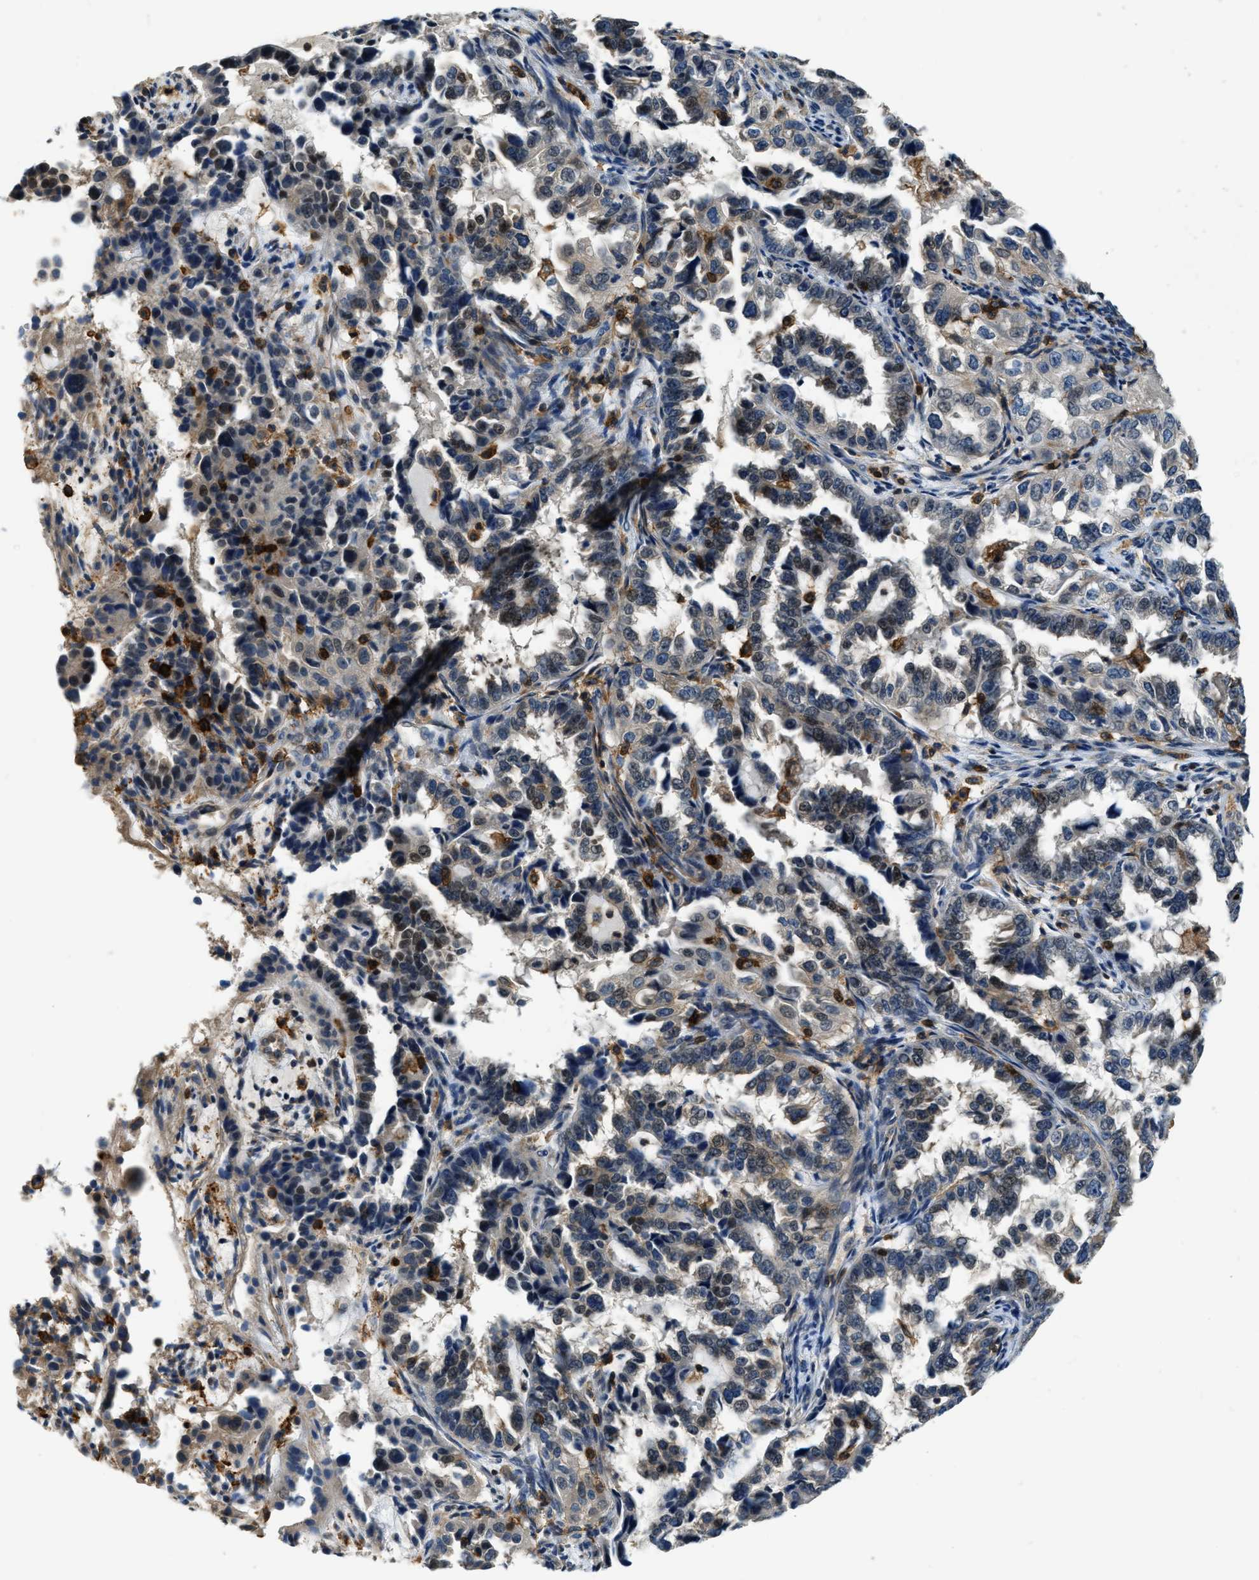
{"staining": {"intensity": "weak", "quantity": "25%-75%", "location": "cytoplasmic/membranous"}, "tissue": "endometrial cancer", "cell_type": "Tumor cells", "image_type": "cancer", "snomed": [{"axis": "morphology", "description": "Adenocarcinoma, NOS"}, {"axis": "topography", "description": "Endometrium"}], "caption": "DAB immunohistochemical staining of human endometrial cancer shows weak cytoplasmic/membranous protein positivity in approximately 25%-75% of tumor cells.", "gene": "MYO1G", "patient": {"sex": "female", "age": 85}}